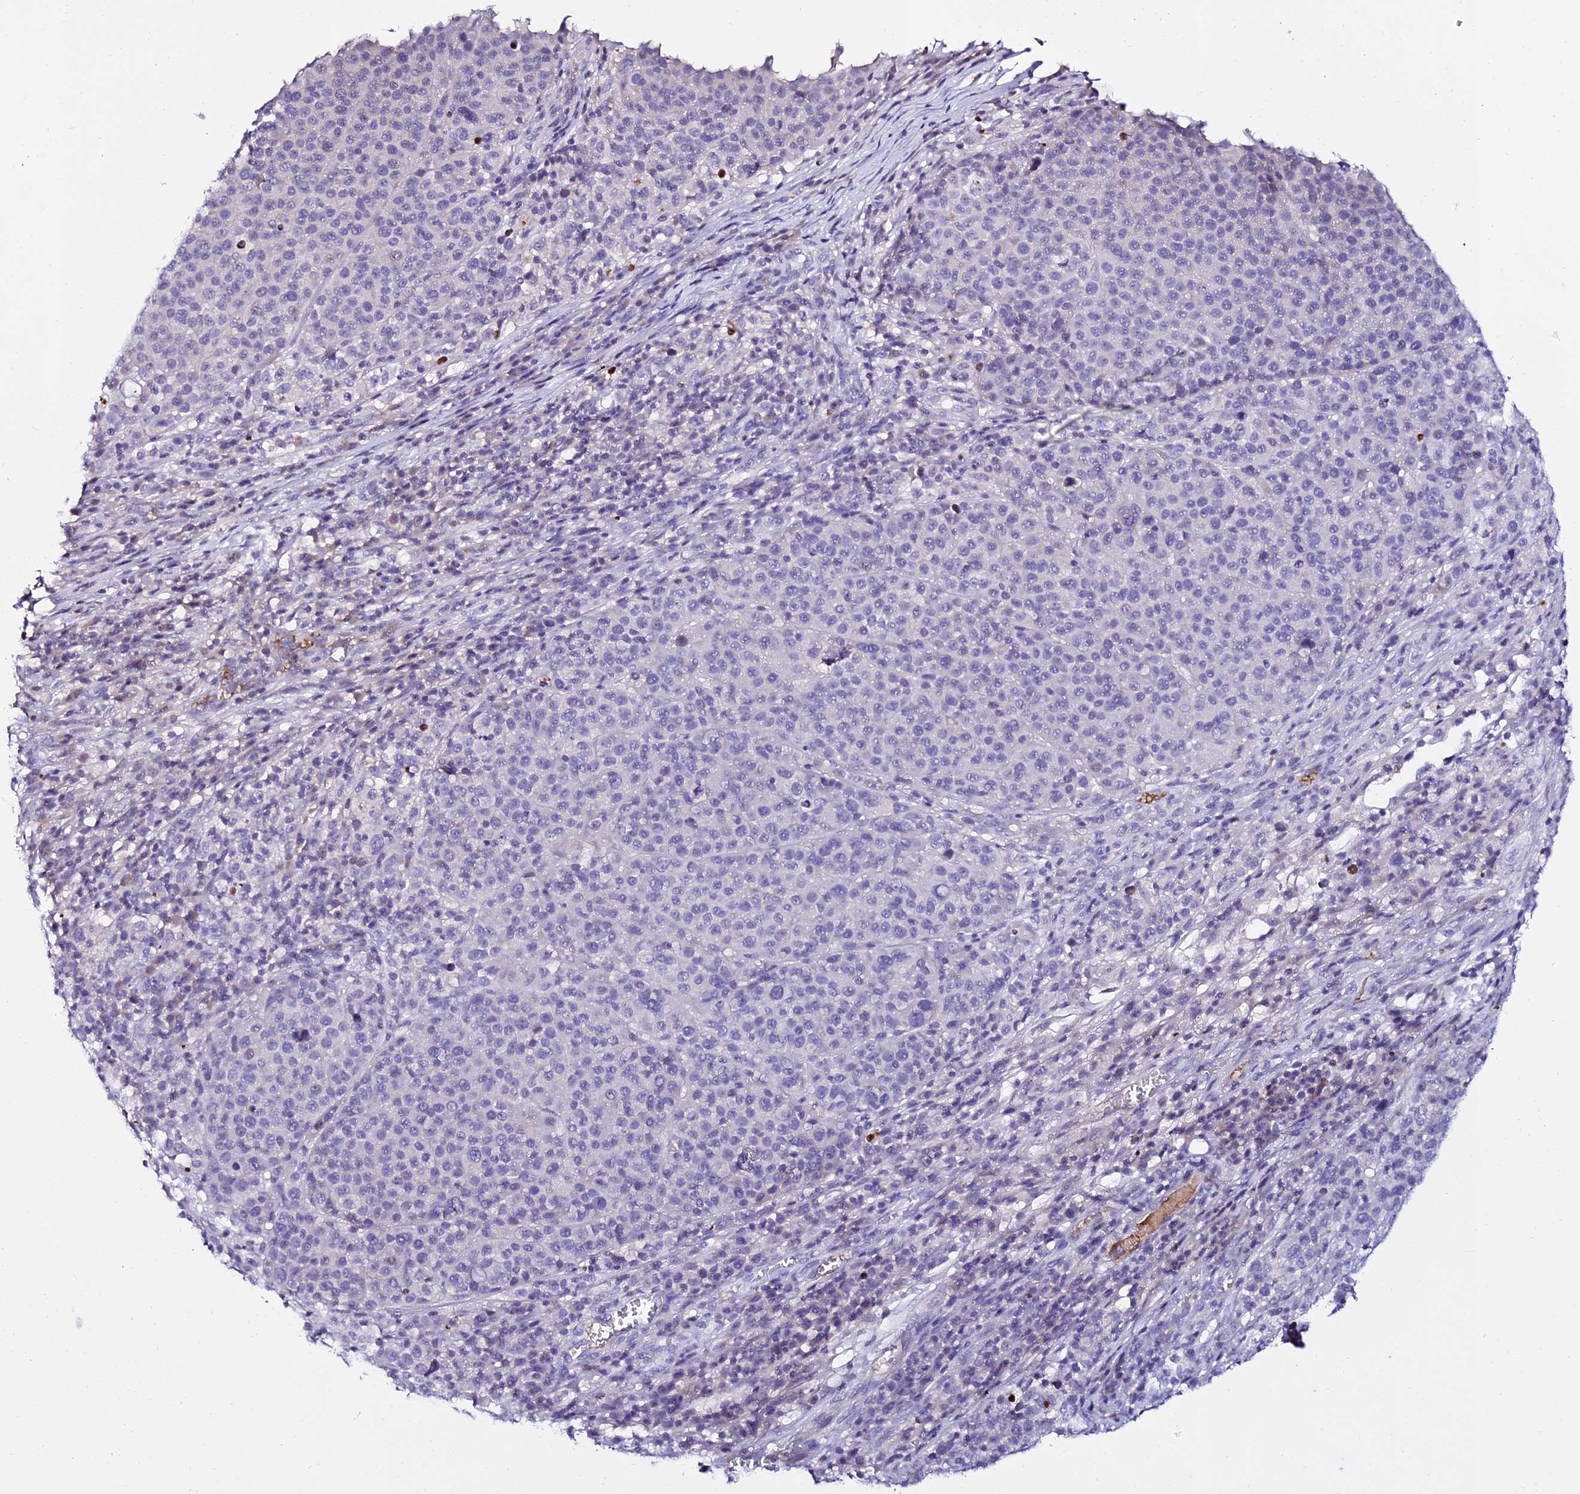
{"staining": {"intensity": "negative", "quantity": "none", "location": "none"}, "tissue": "melanoma", "cell_type": "Tumor cells", "image_type": "cancer", "snomed": [{"axis": "morphology", "description": "Malignant melanoma, Metastatic site"}, {"axis": "topography", "description": "Lymph node"}], "caption": "Melanoma stained for a protein using immunohistochemistry reveals no positivity tumor cells.", "gene": "DEFB132", "patient": {"sex": "male", "age": 44}}